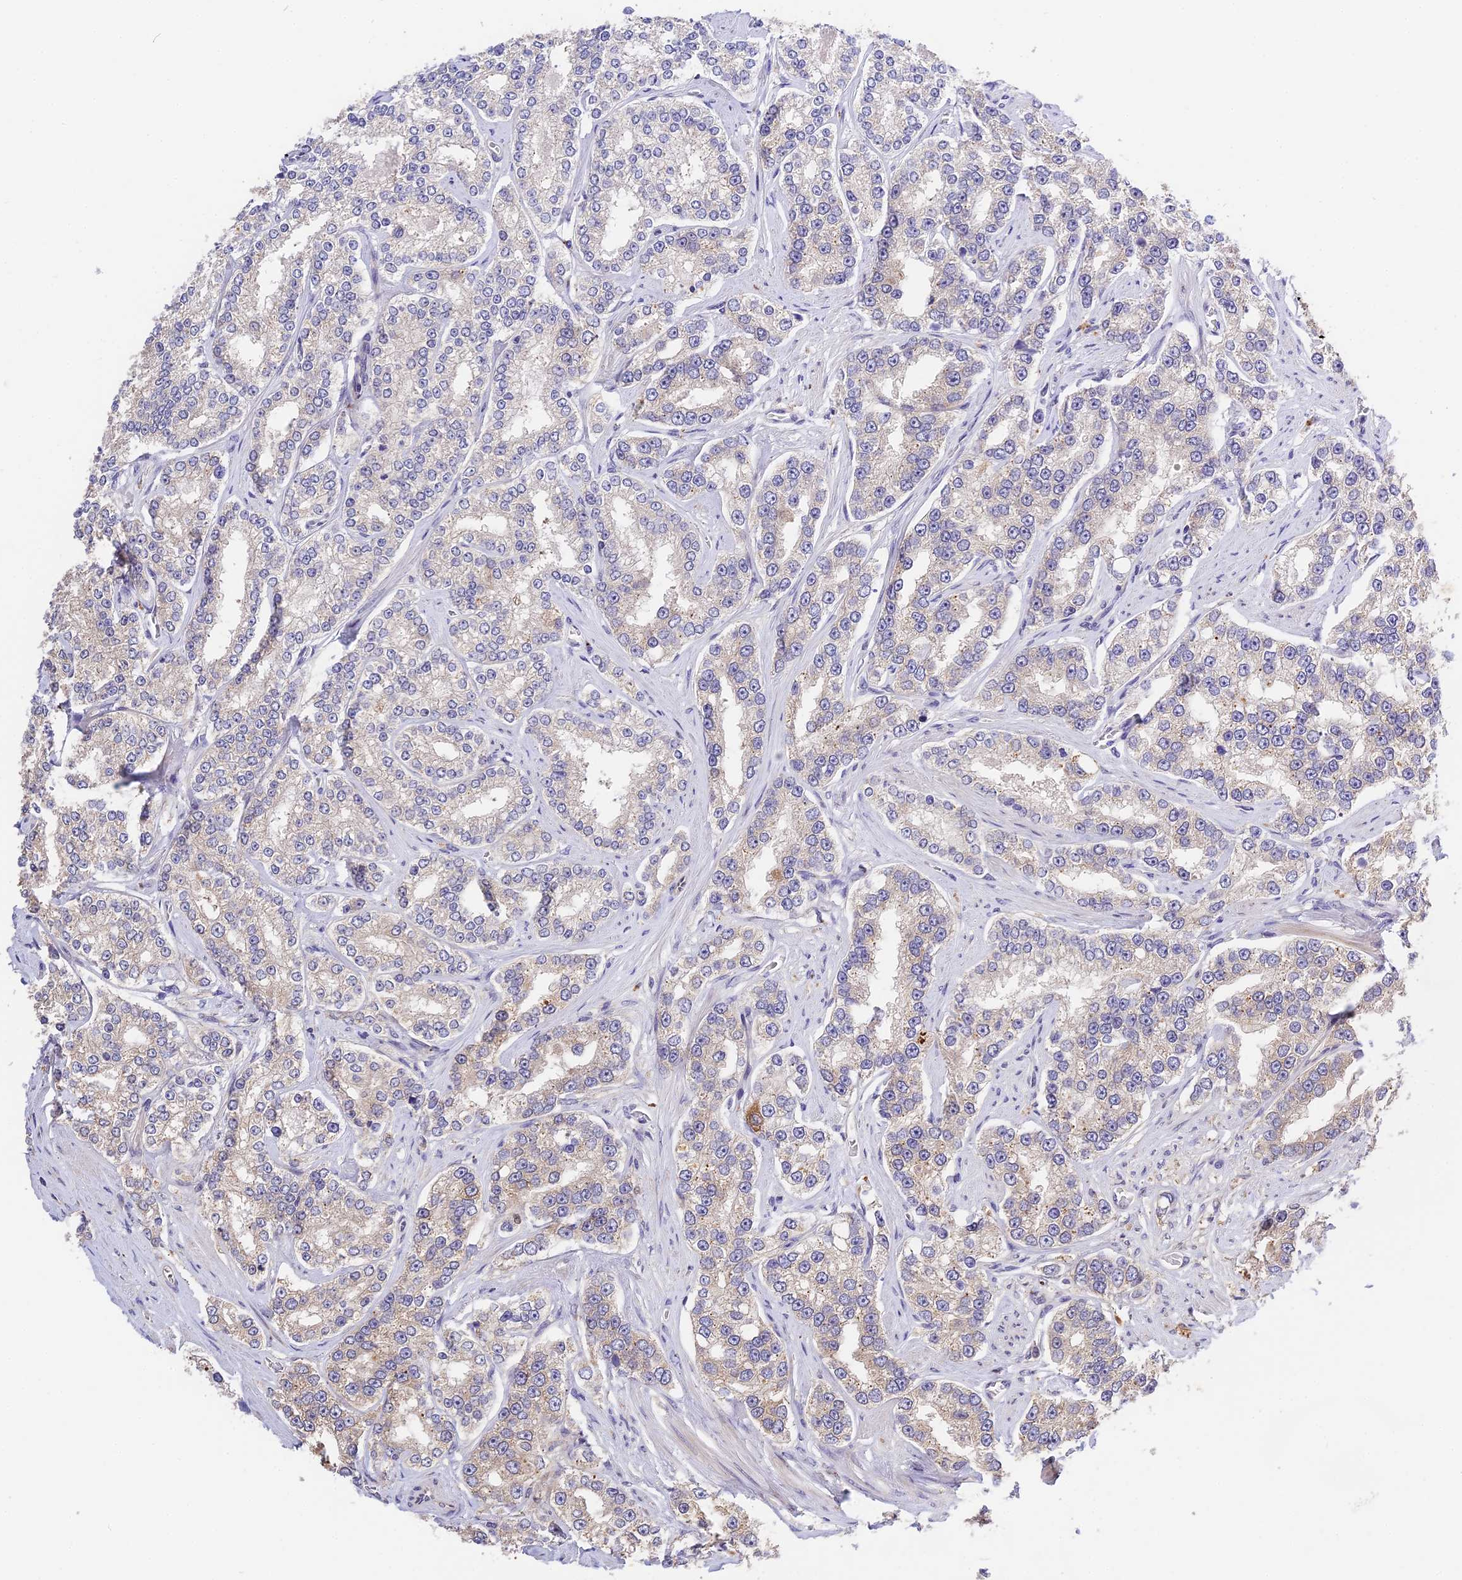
{"staining": {"intensity": "weak", "quantity": "<25%", "location": "cytoplasmic/membranous"}, "tissue": "prostate cancer", "cell_type": "Tumor cells", "image_type": "cancer", "snomed": [{"axis": "morphology", "description": "Normal tissue, NOS"}, {"axis": "morphology", "description": "Adenocarcinoma, High grade"}, {"axis": "topography", "description": "Prostate"}], "caption": "An immunohistochemistry micrograph of prostate cancer is shown. There is no staining in tumor cells of prostate cancer.", "gene": "BSCL2", "patient": {"sex": "male", "age": 83}}